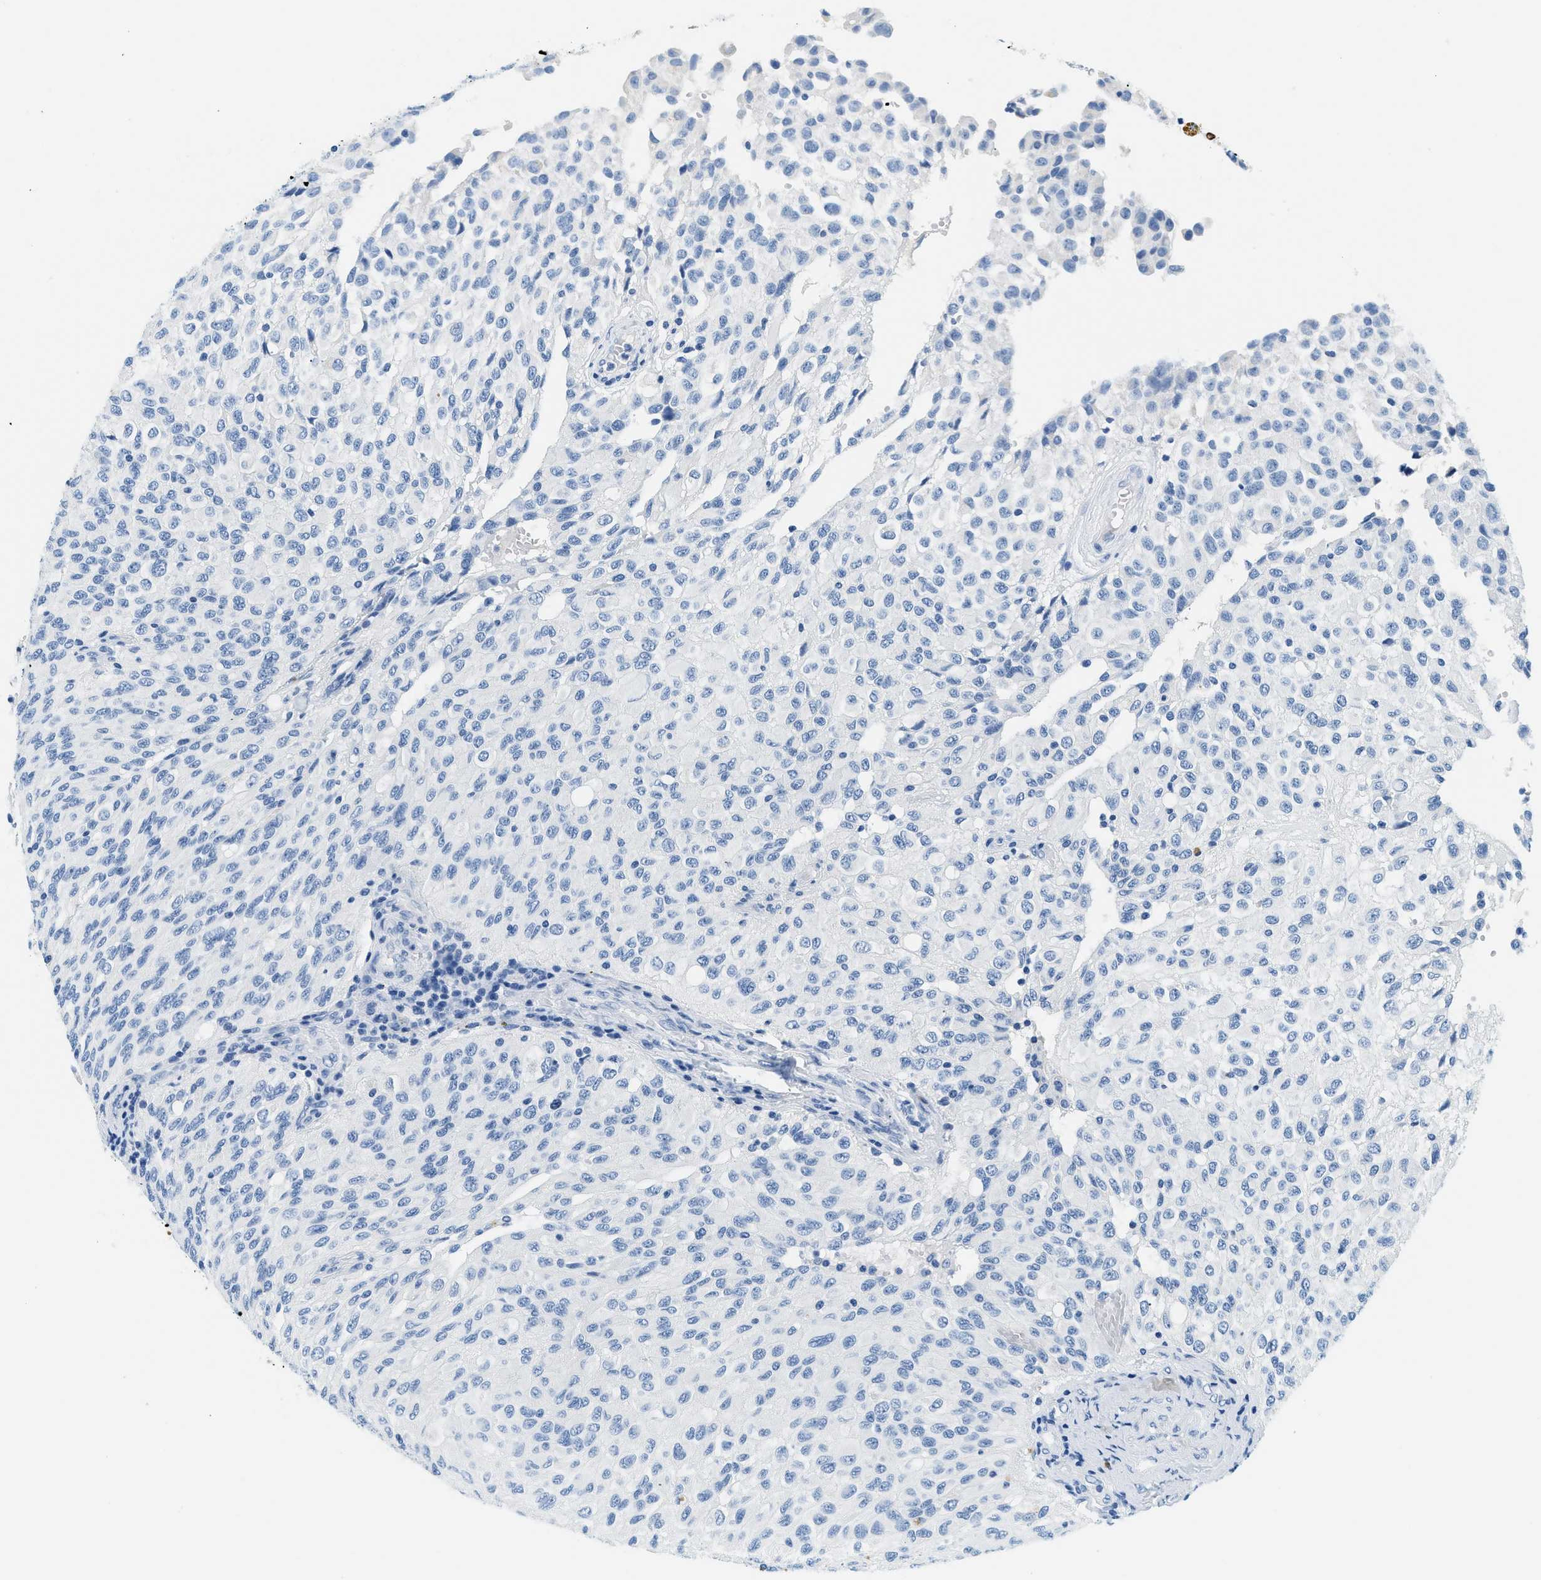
{"staining": {"intensity": "negative", "quantity": "none", "location": "none"}, "tissue": "glioma", "cell_type": "Tumor cells", "image_type": "cancer", "snomed": [{"axis": "morphology", "description": "Glioma, malignant, High grade"}, {"axis": "topography", "description": "Brain"}], "caption": "Tumor cells are negative for protein expression in human glioma.", "gene": "STXBP2", "patient": {"sex": "male", "age": 32}}